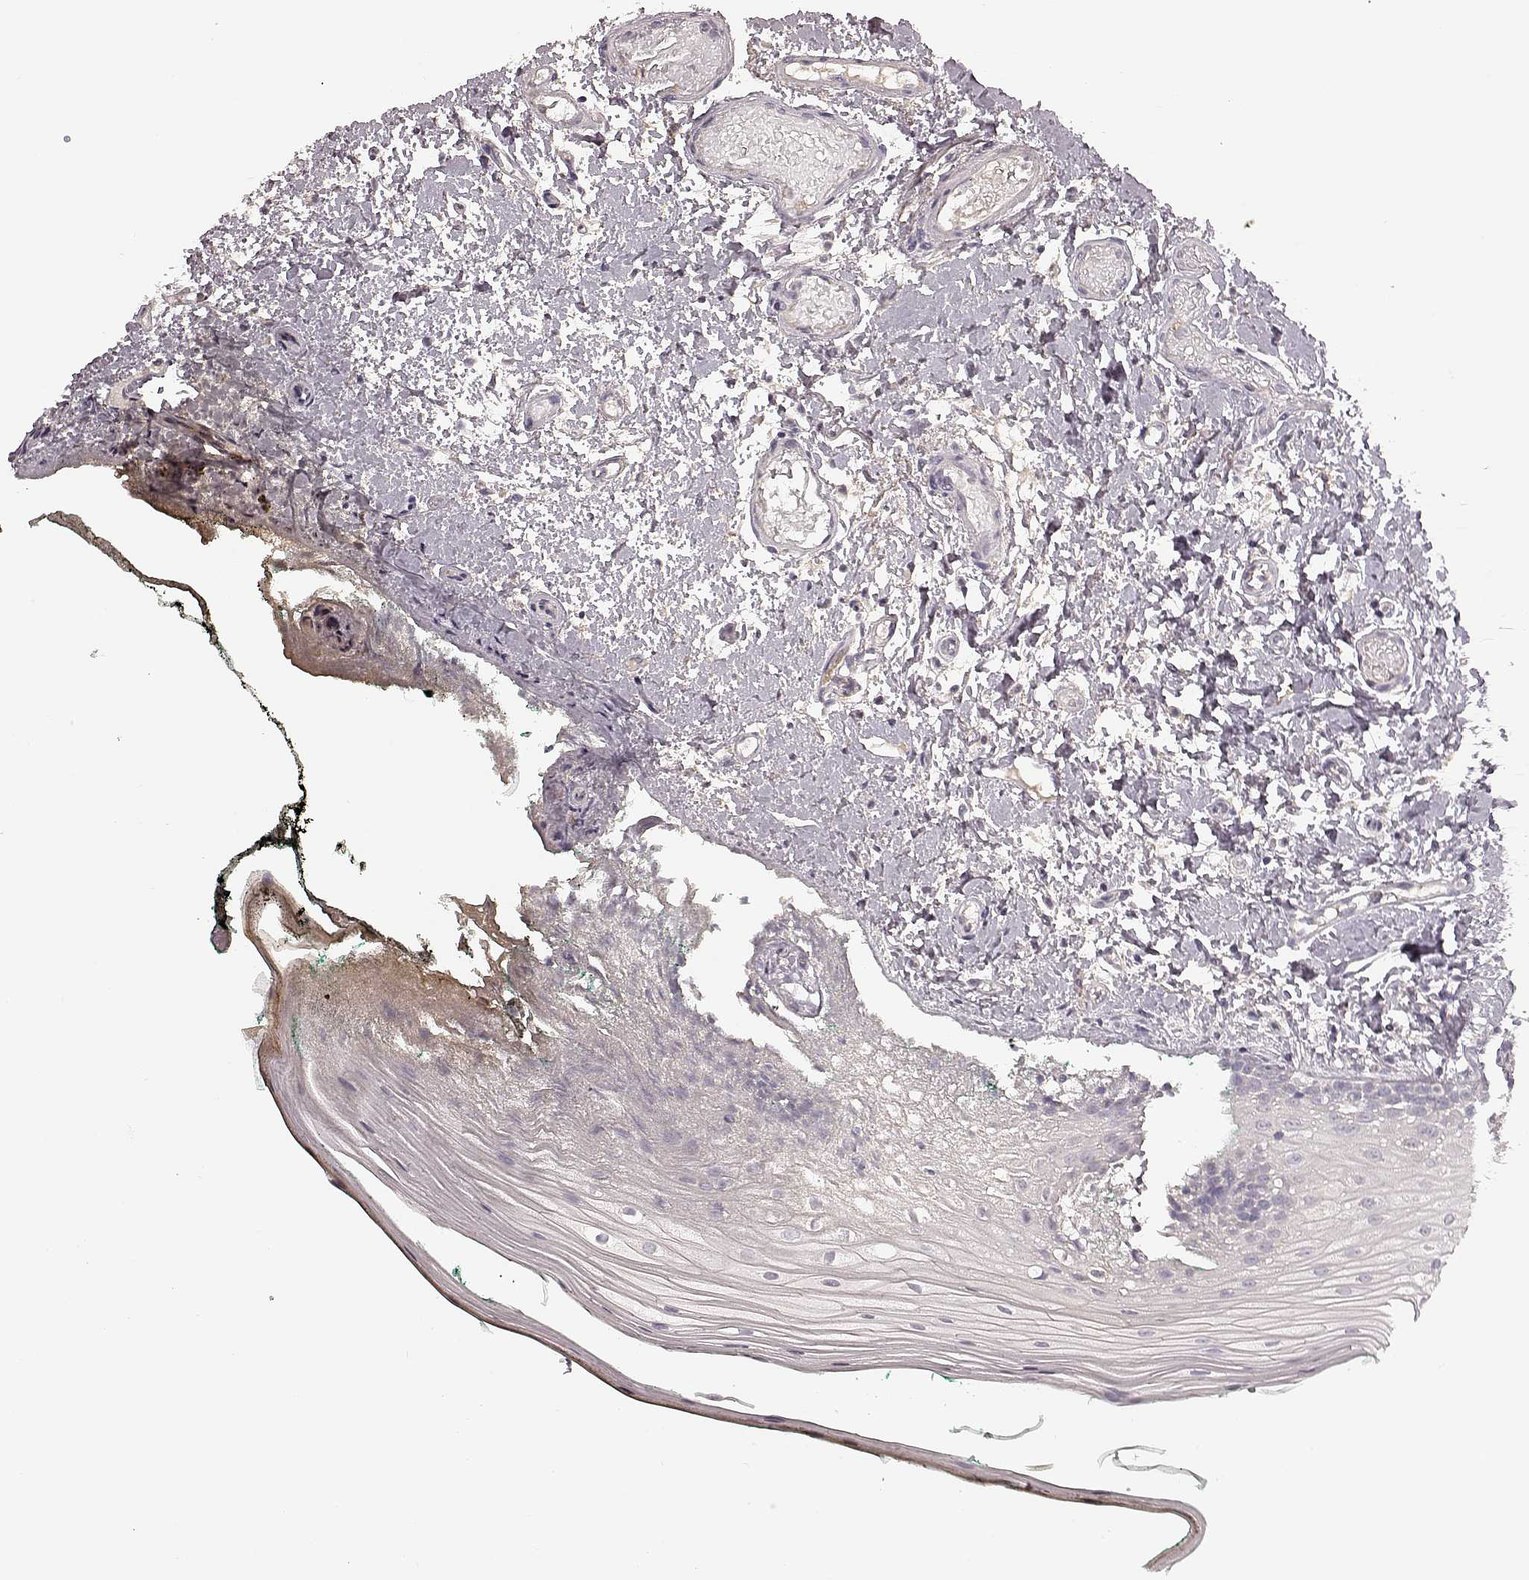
{"staining": {"intensity": "negative", "quantity": "none", "location": "none"}, "tissue": "oral mucosa", "cell_type": "Squamous epithelial cells", "image_type": "normal", "snomed": [{"axis": "morphology", "description": "Normal tissue, NOS"}, {"axis": "topography", "description": "Oral tissue"}], "caption": "Immunohistochemistry (IHC) of benign human oral mucosa reveals no expression in squamous epithelial cells.", "gene": "MIA", "patient": {"sex": "female", "age": 83}}